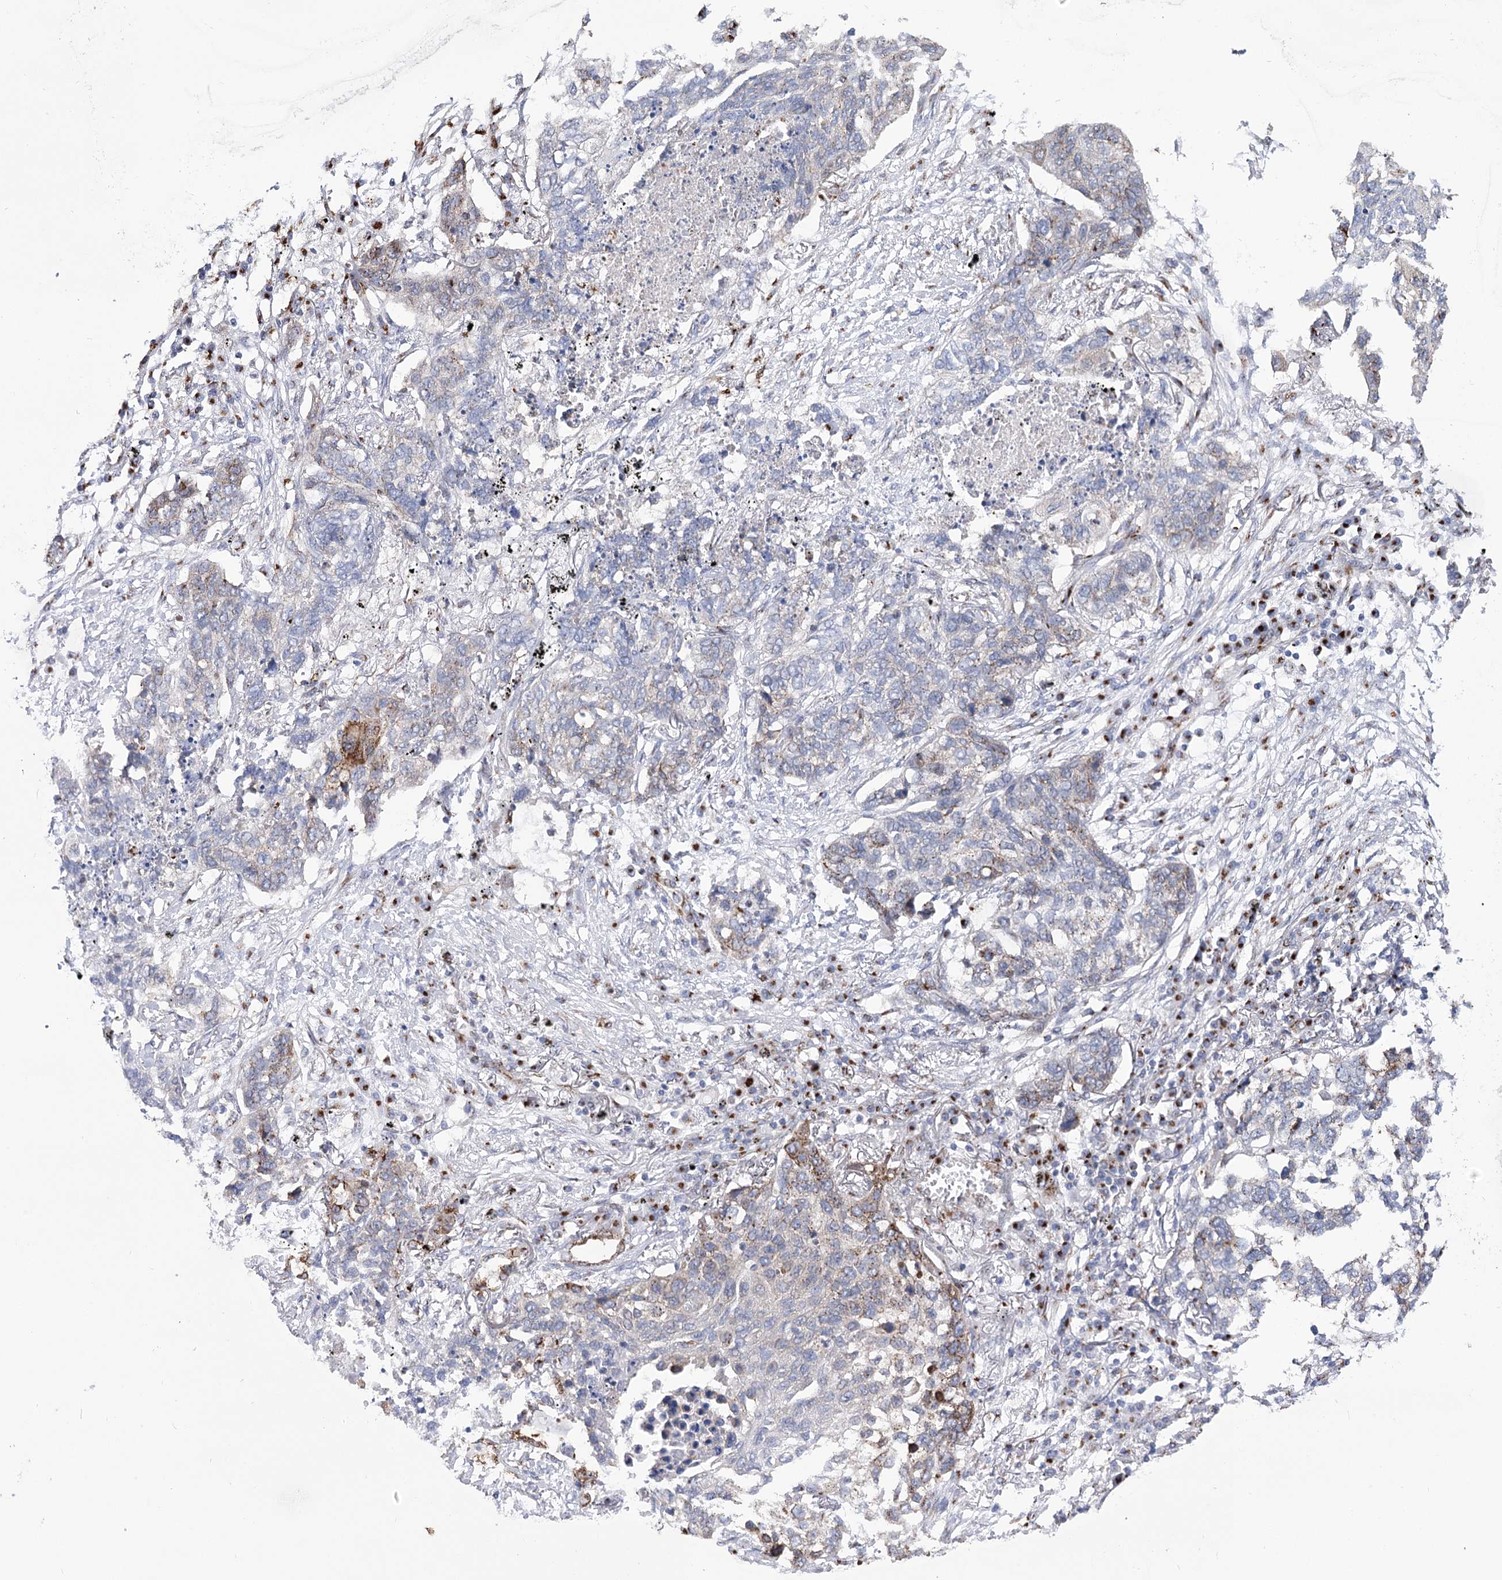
{"staining": {"intensity": "moderate", "quantity": "<25%", "location": "cytoplasmic/membranous"}, "tissue": "lung cancer", "cell_type": "Tumor cells", "image_type": "cancer", "snomed": [{"axis": "morphology", "description": "Squamous cell carcinoma, NOS"}, {"axis": "topography", "description": "Lung"}], "caption": "Lung cancer (squamous cell carcinoma) stained for a protein (brown) exhibits moderate cytoplasmic/membranous positive positivity in approximately <25% of tumor cells.", "gene": "TMEM165", "patient": {"sex": "female", "age": 63}}